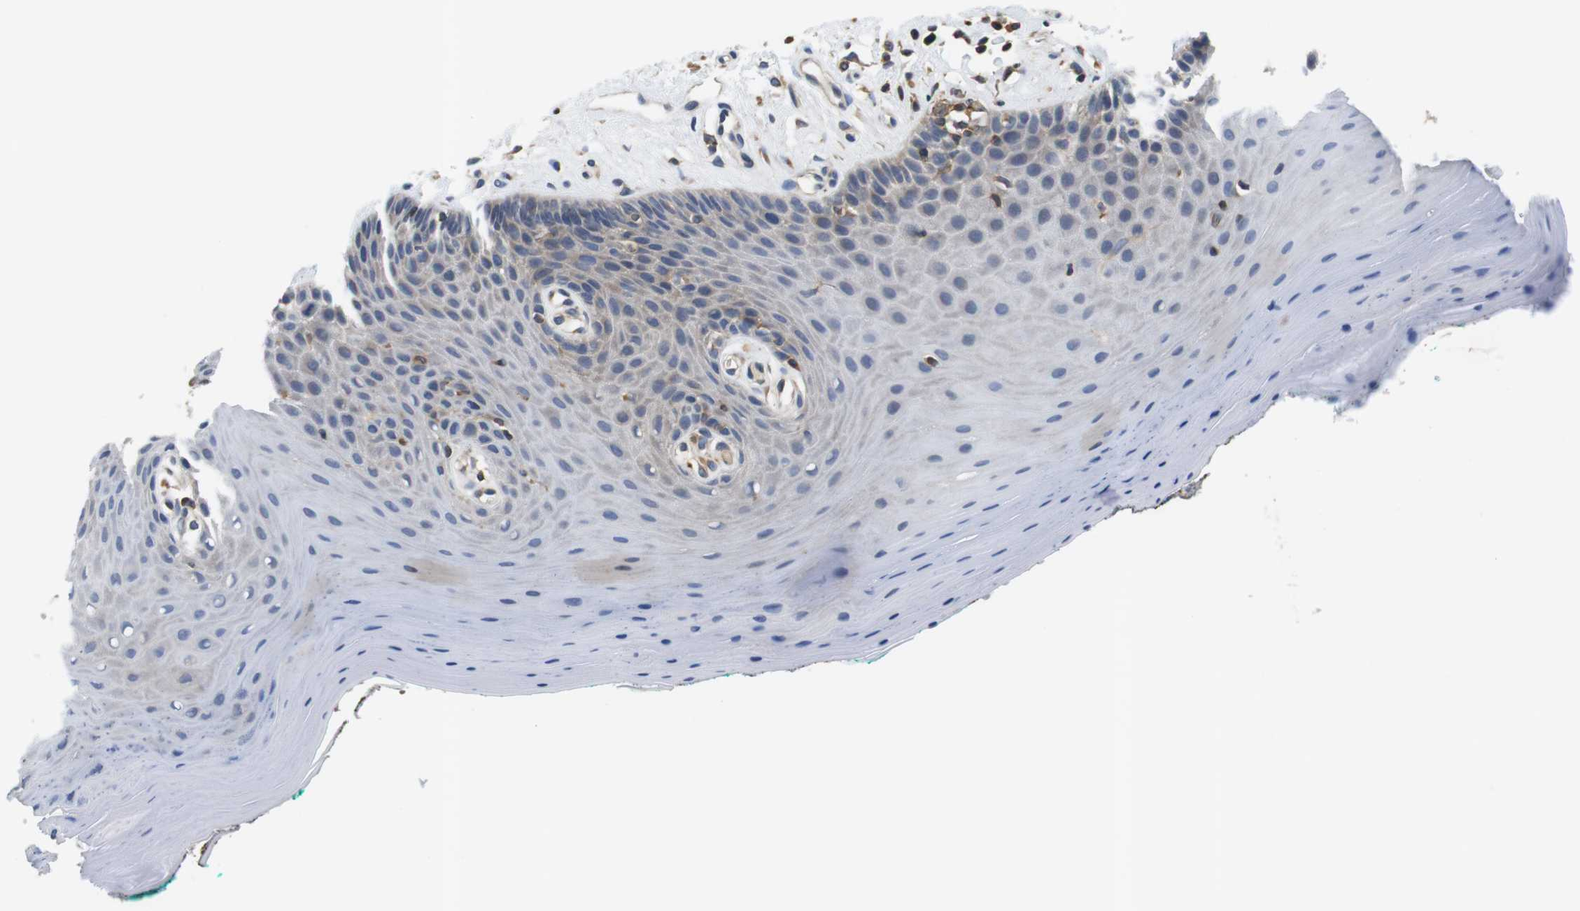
{"staining": {"intensity": "weak", "quantity": "<25%", "location": "cytoplasmic/membranous"}, "tissue": "oral mucosa", "cell_type": "Squamous epithelial cells", "image_type": "normal", "snomed": [{"axis": "morphology", "description": "Normal tissue, NOS"}, {"axis": "topography", "description": "Skeletal muscle"}, {"axis": "topography", "description": "Oral tissue"}], "caption": "Benign oral mucosa was stained to show a protein in brown. There is no significant positivity in squamous epithelial cells. Brightfield microscopy of immunohistochemistry stained with DAB (brown) and hematoxylin (blue), captured at high magnification.", "gene": "HERPUD2", "patient": {"sex": "male", "age": 58}}